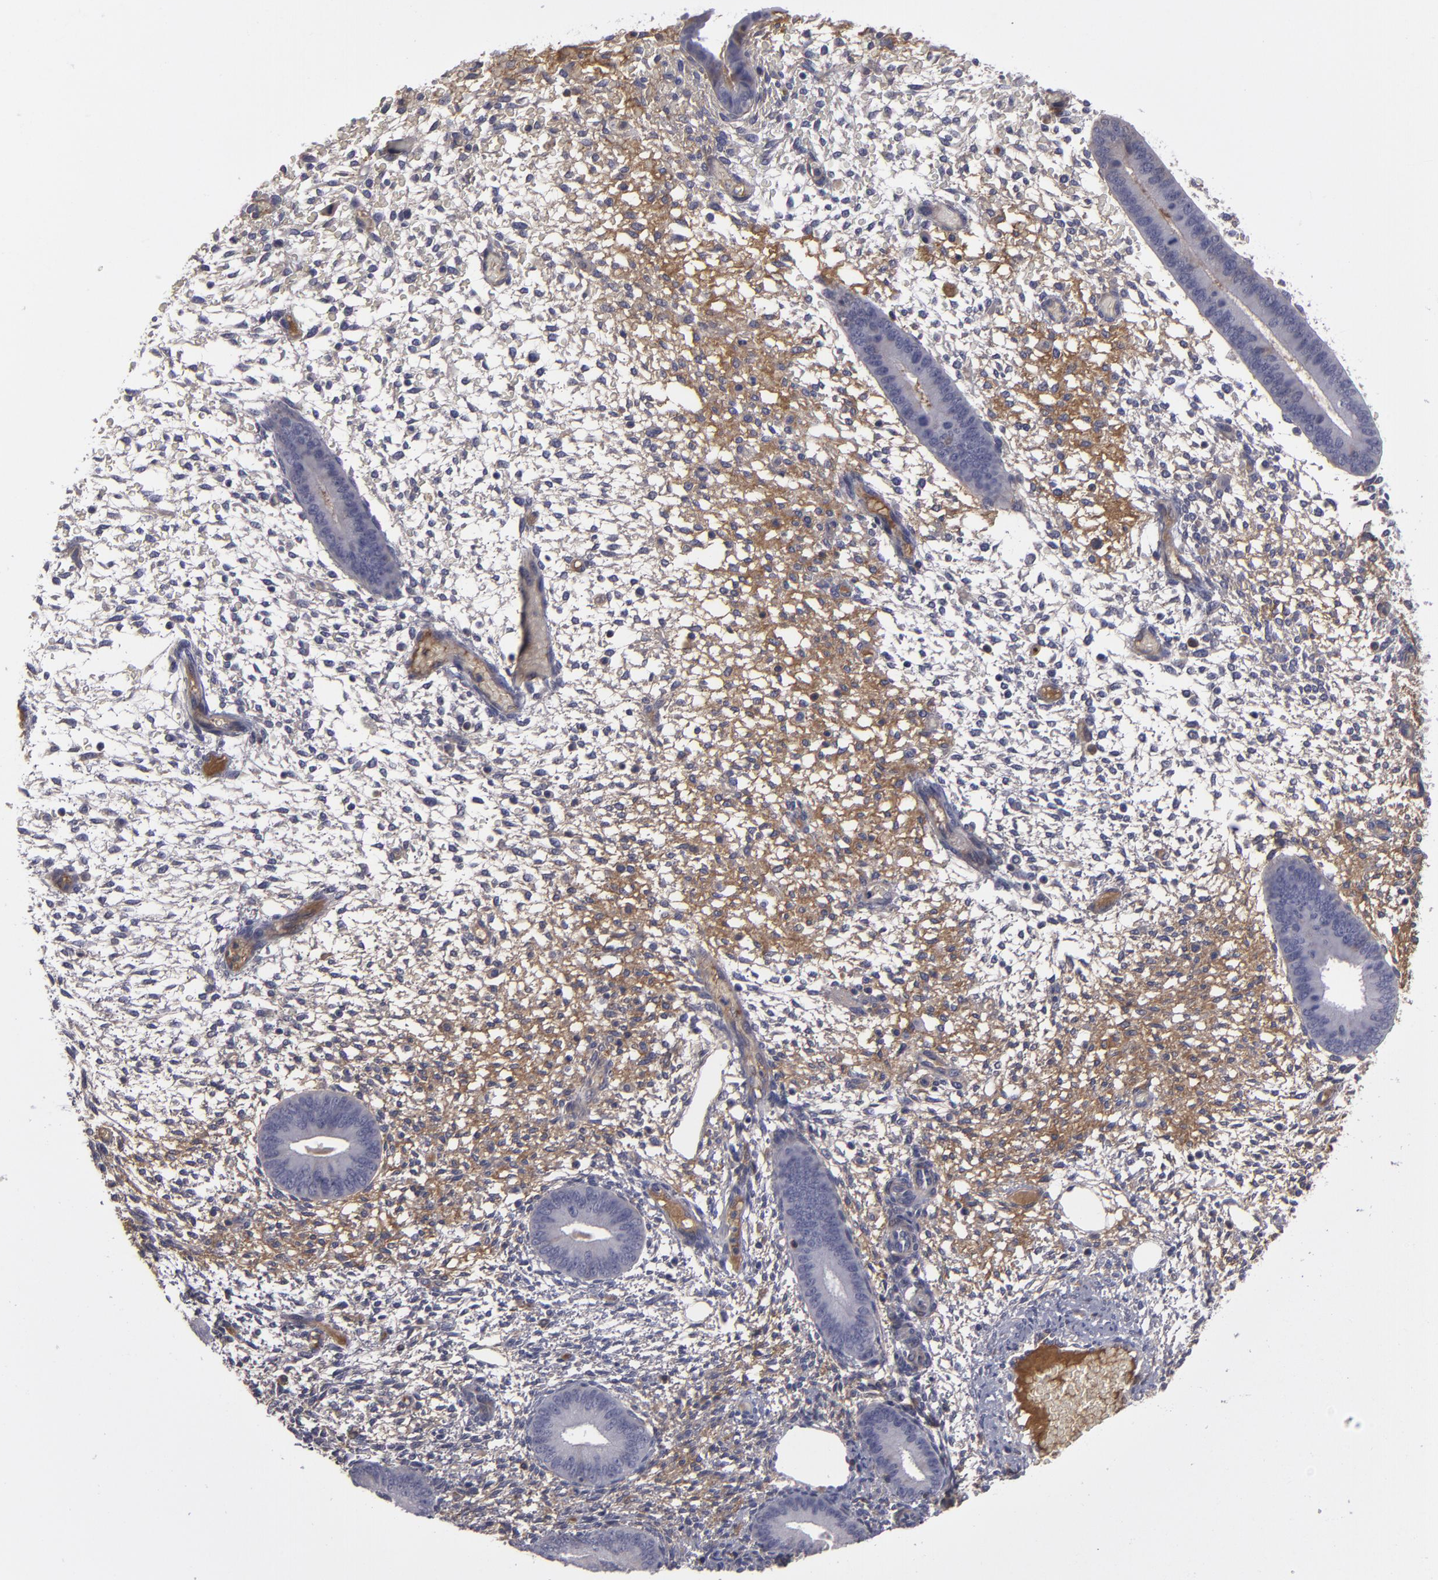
{"staining": {"intensity": "weak", "quantity": "<25%", "location": "cytoplasmic/membranous"}, "tissue": "endometrium", "cell_type": "Cells in endometrial stroma", "image_type": "normal", "snomed": [{"axis": "morphology", "description": "Normal tissue, NOS"}, {"axis": "topography", "description": "Endometrium"}], "caption": "IHC micrograph of normal endometrium: endometrium stained with DAB displays no significant protein staining in cells in endometrial stroma.", "gene": "ITIH4", "patient": {"sex": "female", "age": 42}}